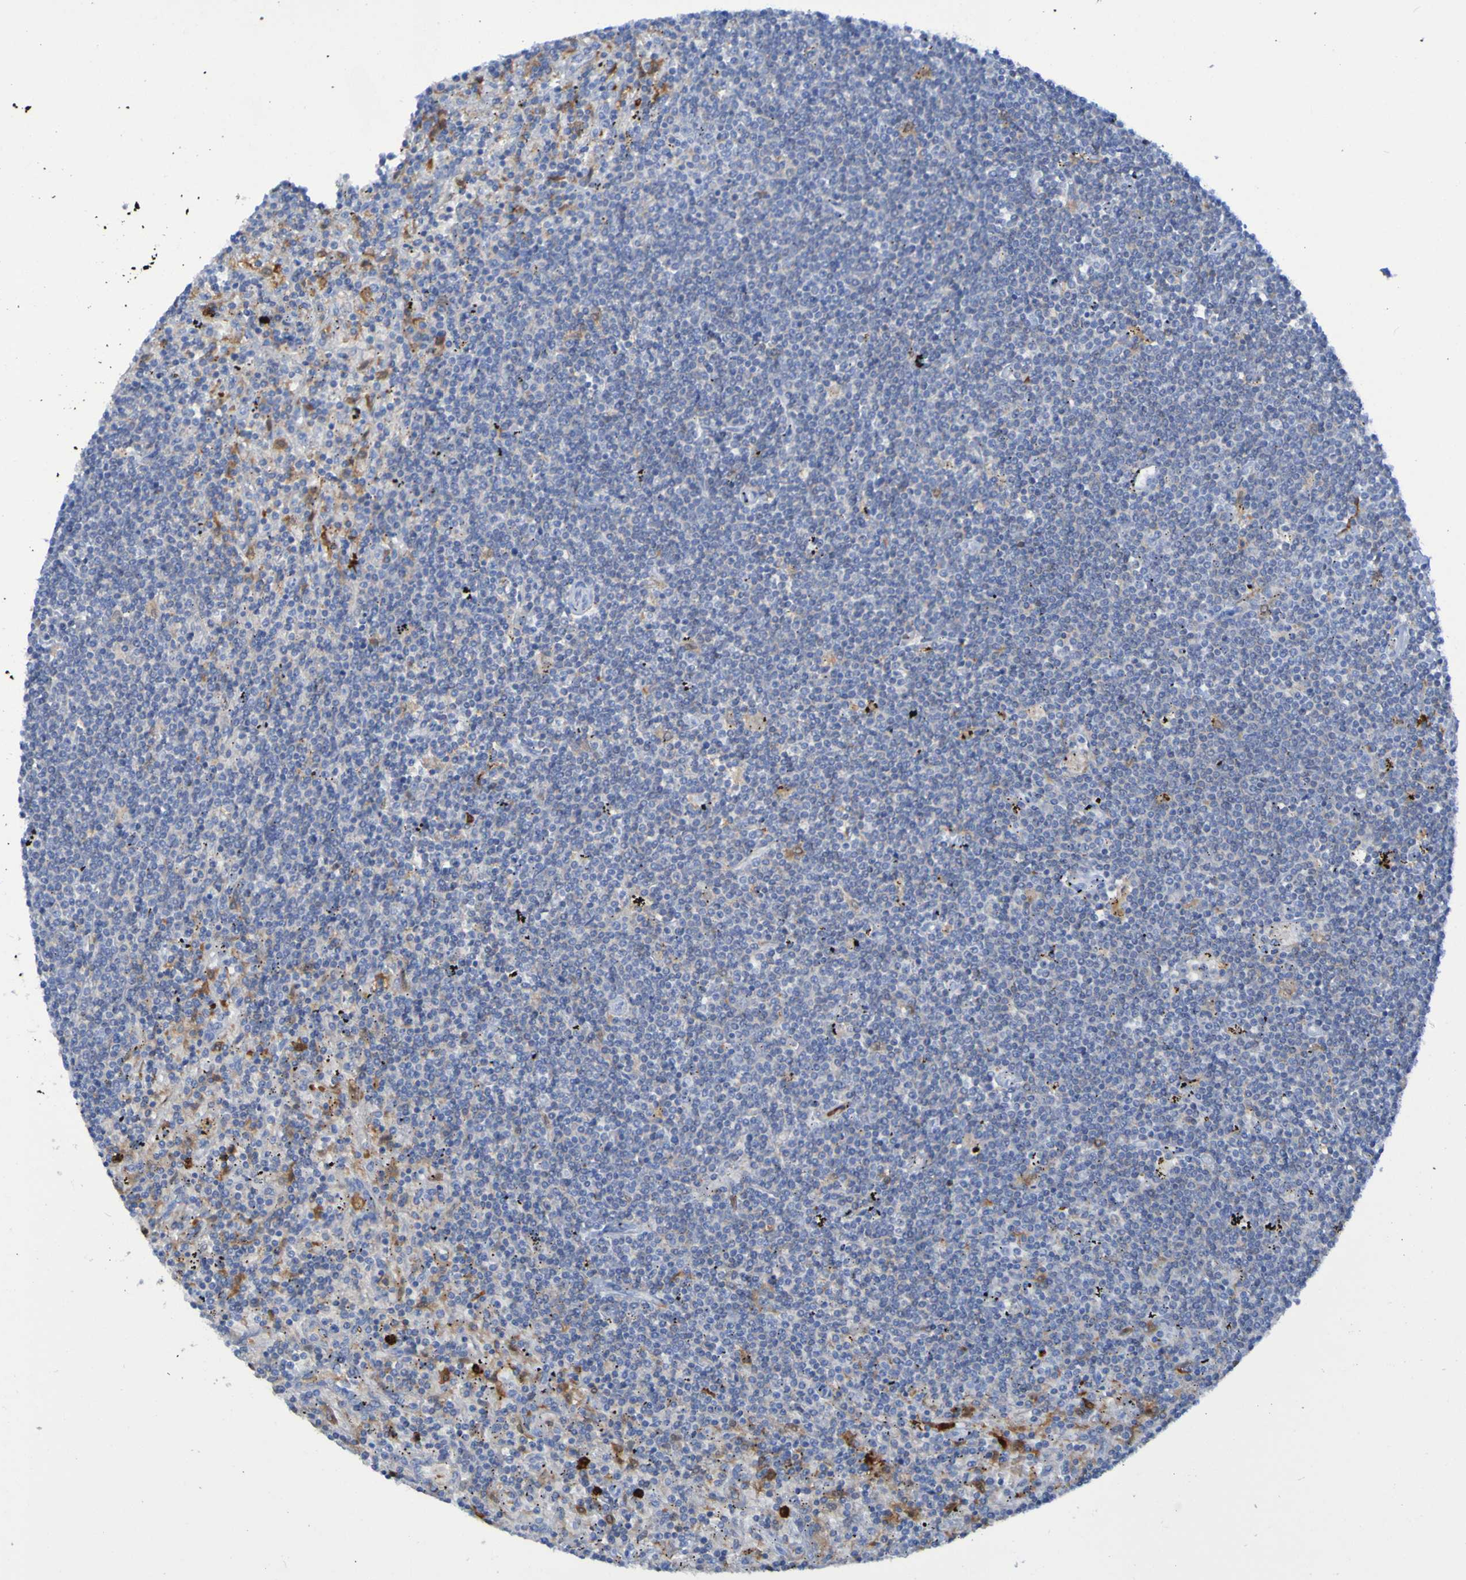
{"staining": {"intensity": "weak", "quantity": "<25%", "location": "cytoplasmic/membranous"}, "tissue": "lymphoma", "cell_type": "Tumor cells", "image_type": "cancer", "snomed": [{"axis": "morphology", "description": "Malignant lymphoma, non-Hodgkin's type, Low grade"}, {"axis": "topography", "description": "Spleen"}], "caption": "This photomicrograph is of malignant lymphoma, non-Hodgkin's type (low-grade) stained with immunohistochemistry to label a protein in brown with the nuclei are counter-stained blue. There is no positivity in tumor cells.", "gene": "MPPE1", "patient": {"sex": "male", "age": 76}}